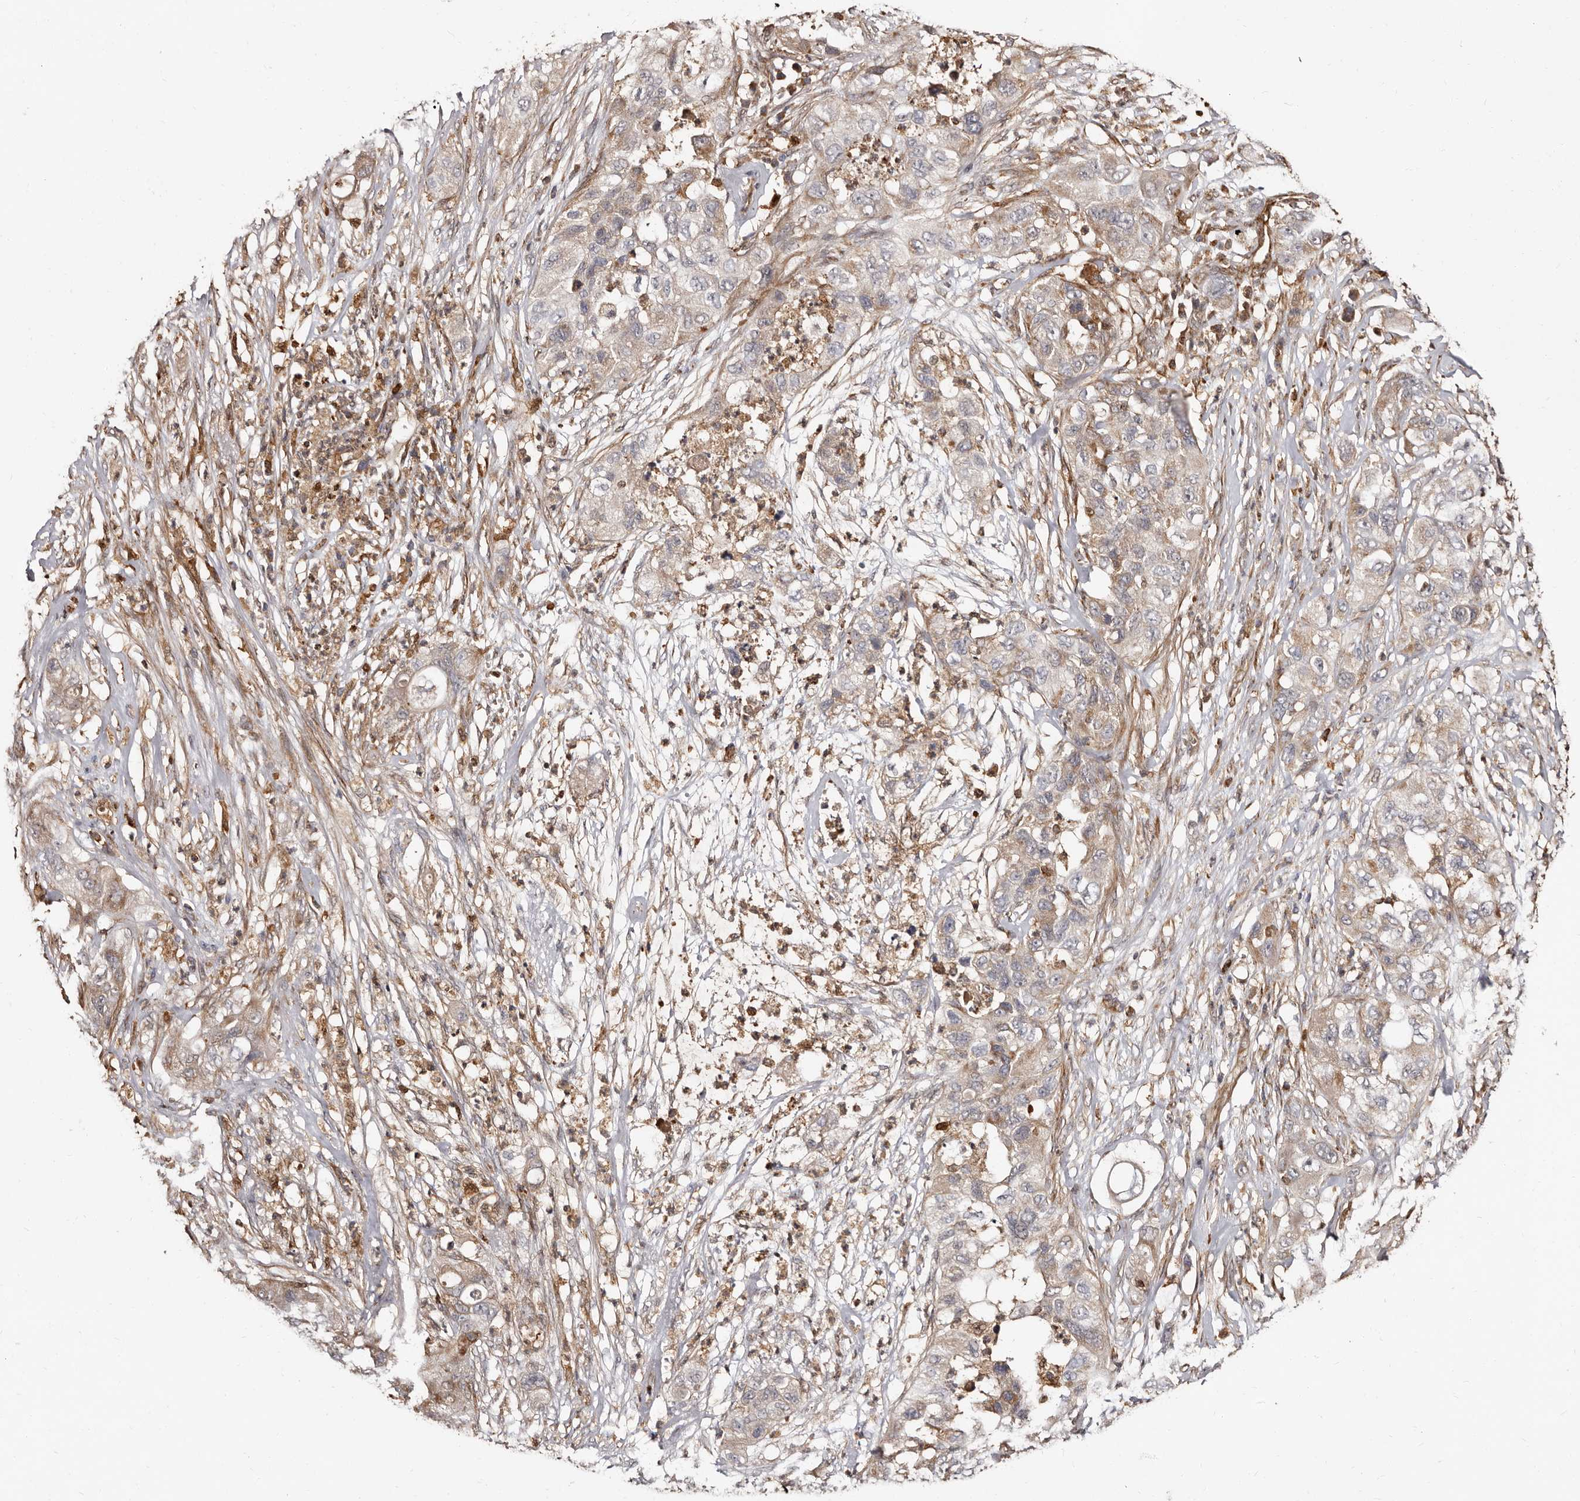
{"staining": {"intensity": "weak", "quantity": ">75%", "location": "cytoplasmic/membranous"}, "tissue": "pancreatic cancer", "cell_type": "Tumor cells", "image_type": "cancer", "snomed": [{"axis": "morphology", "description": "Adenocarcinoma, NOS"}, {"axis": "topography", "description": "Pancreas"}], "caption": "This is an image of immunohistochemistry staining of pancreatic adenocarcinoma, which shows weak expression in the cytoplasmic/membranous of tumor cells.", "gene": "BAX", "patient": {"sex": "female", "age": 78}}